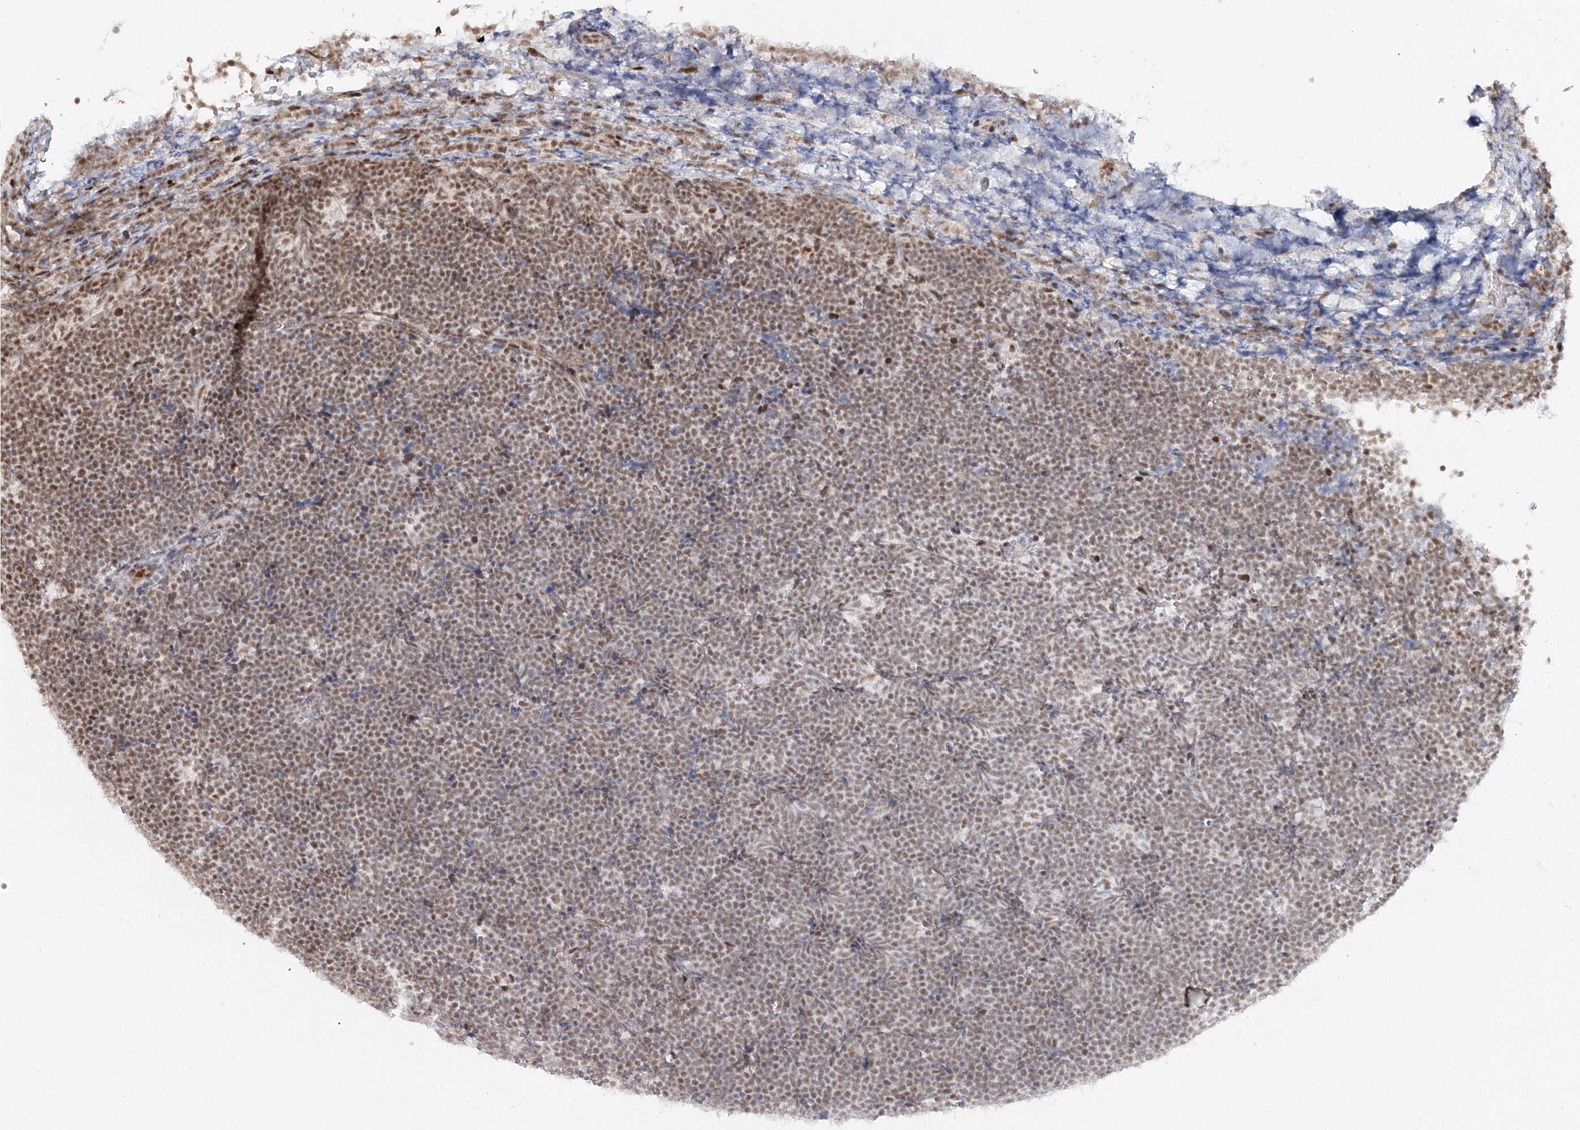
{"staining": {"intensity": "moderate", "quantity": ">75%", "location": "nuclear"}, "tissue": "lymphoma", "cell_type": "Tumor cells", "image_type": "cancer", "snomed": [{"axis": "morphology", "description": "Malignant lymphoma, non-Hodgkin's type, High grade"}, {"axis": "topography", "description": "Lymph node"}], "caption": "Malignant lymphoma, non-Hodgkin's type (high-grade) stained with immunohistochemistry (IHC) displays moderate nuclear staining in about >75% of tumor cells.", "gene": "QRICH1", "patient": {"sex": "male", "age": 13}}